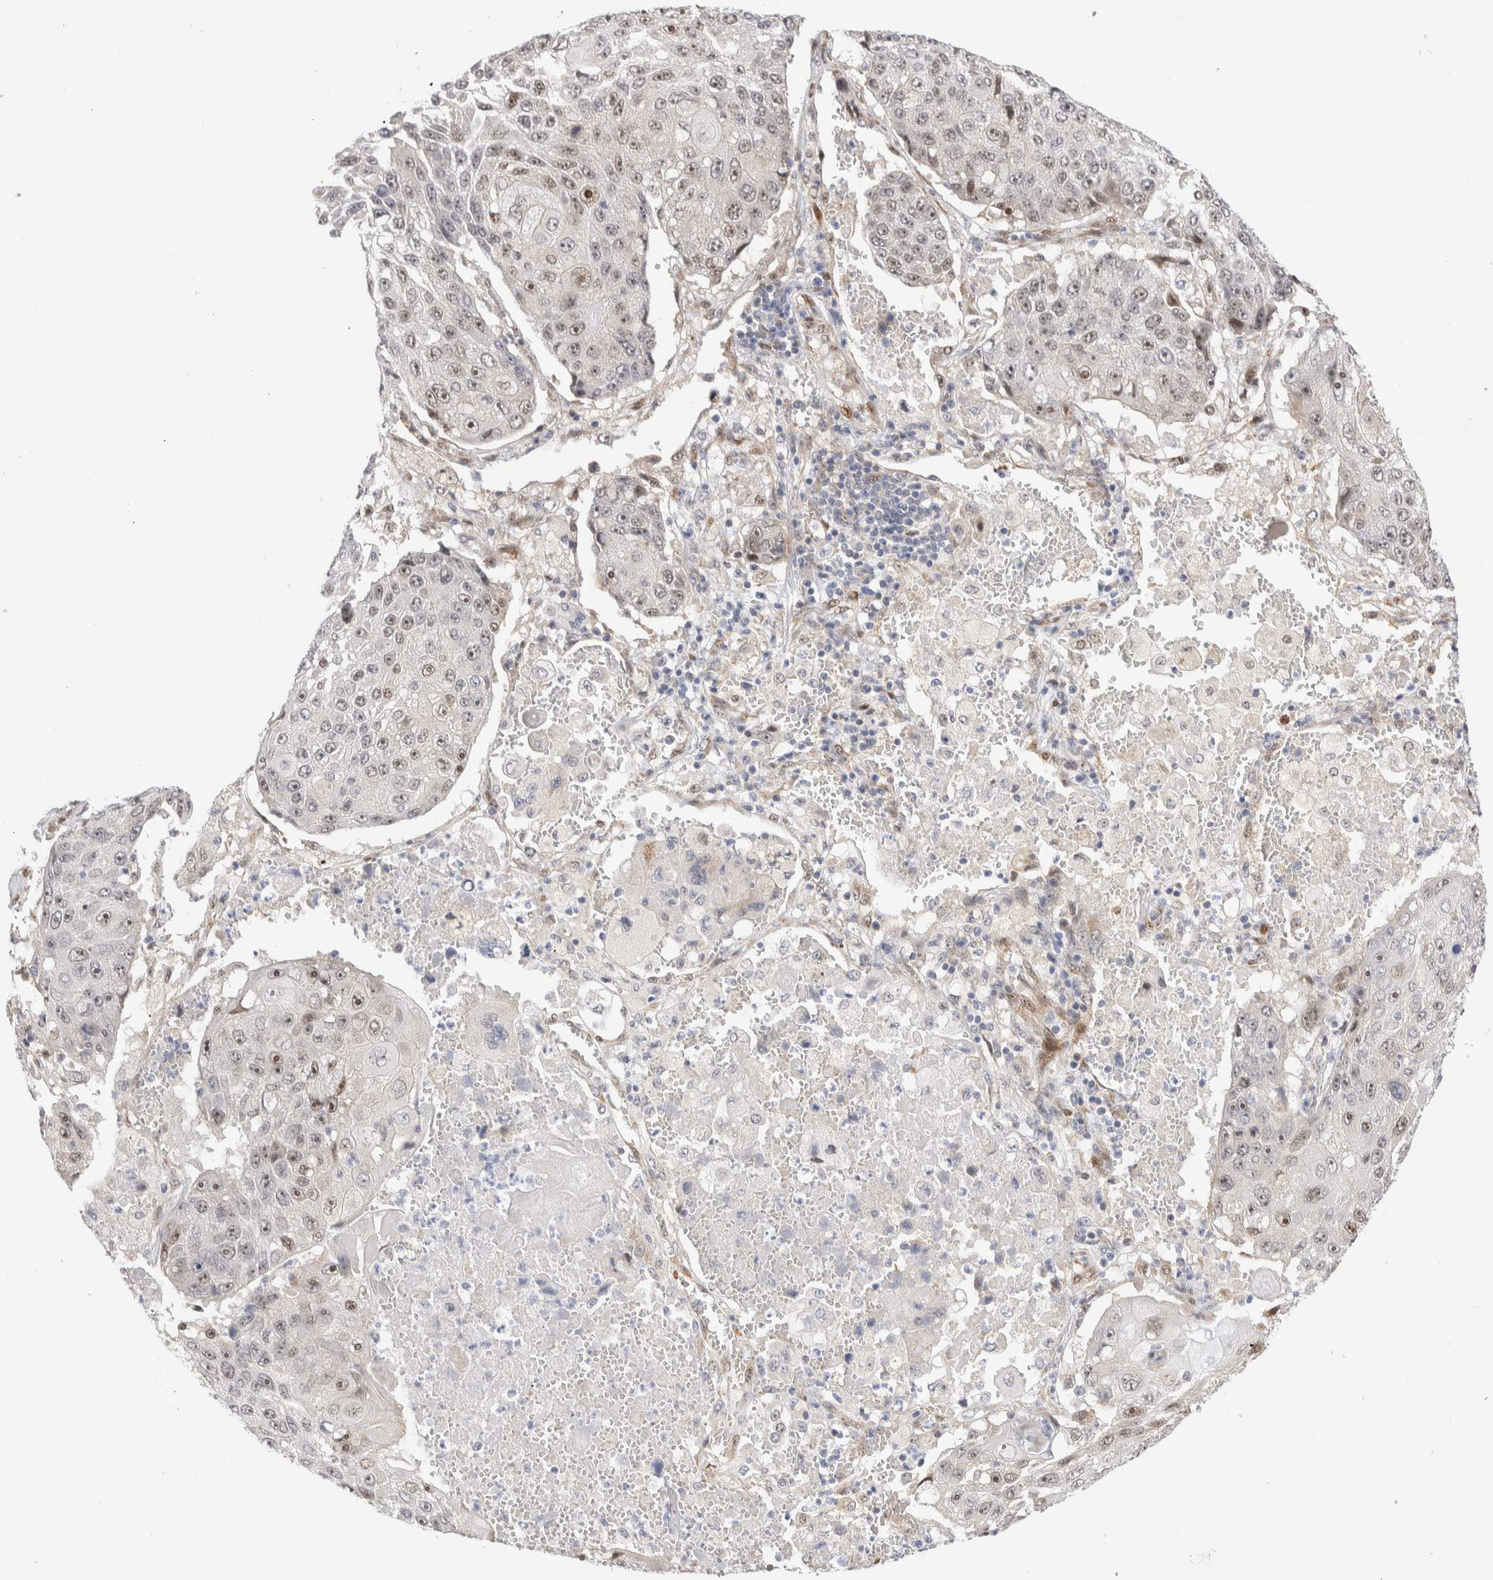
{"staining": {"intensity": "weak", "quantity": "<25%", "location": "nuclear"}, "tissue": "lung cancer", "cell_type": "Tumor cells", "image_type": "cancer", "snomed": [{"axis": "morphology", "description": "Squamous cell carcinoma, NOS"}, {"axis": "topography", "description": "Lung"}], "caption": "There is no significant positivity in tumor cells of lung squamous cell carcinoma.", "gene": "NSMAF", "patient": {"sex": "male", "age": 61}}